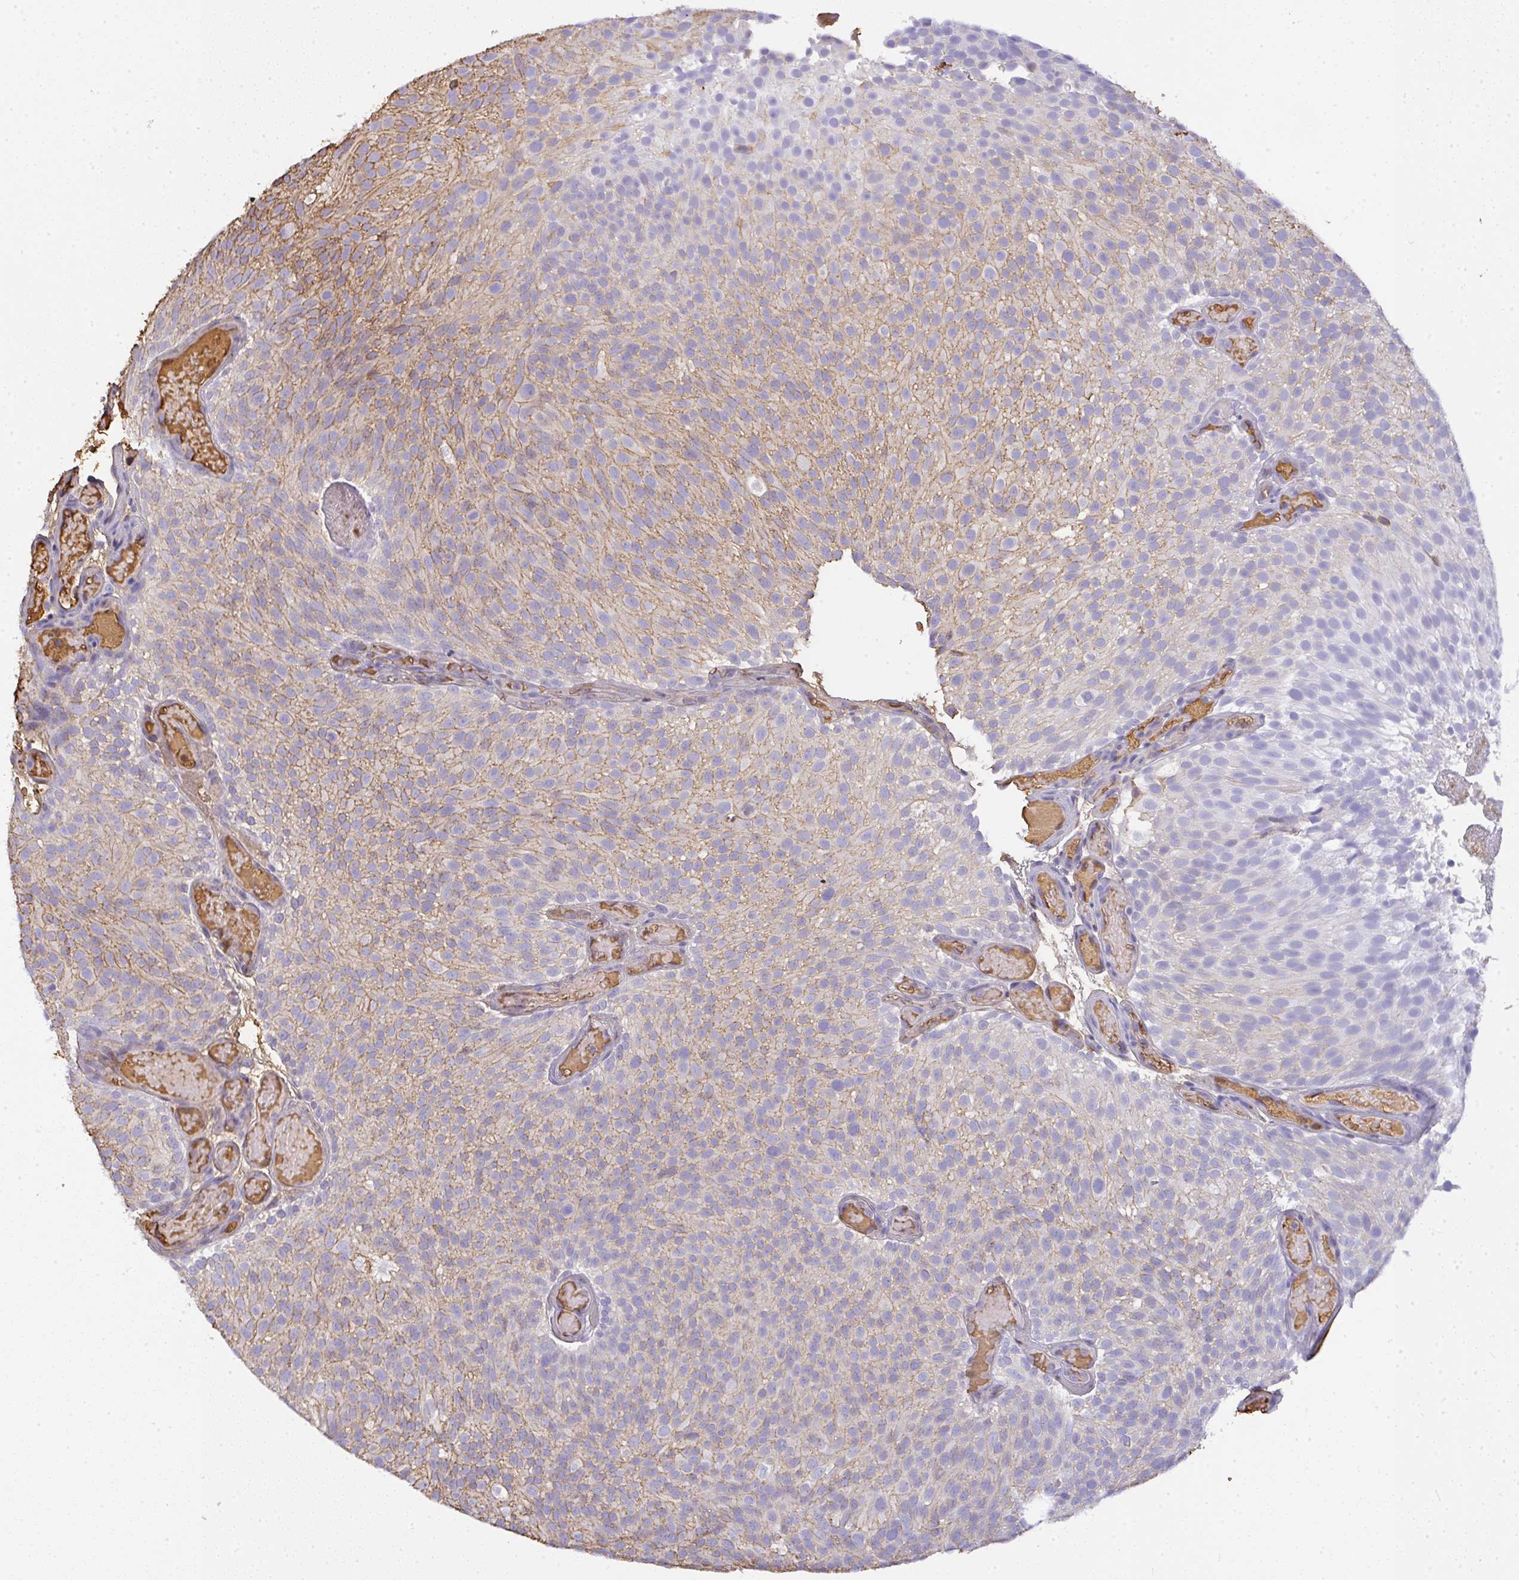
{"staining": {"intensity": "moderate", "quantity": "25%-75%", "location": "cytoplasmic/membranous"}, "tissue": "urothelial cancer", "cell_type": "Tumor cells", "image_type": "cancer", "snomed": [{"axis": "morphology", "description": "Urothelial carcinoma, Low grade"}, {"axis": "topography", "description": "Urinary bladder"}], "caption": "Protein expression analysis of human urothelial carcinoma (low-grade) reveals moderate cytoplasmic/membranous expression in approximately 25%-75% of tumor cells.", "gene": "SMYD5", "patient": {"sex": "male", "age": 78}}